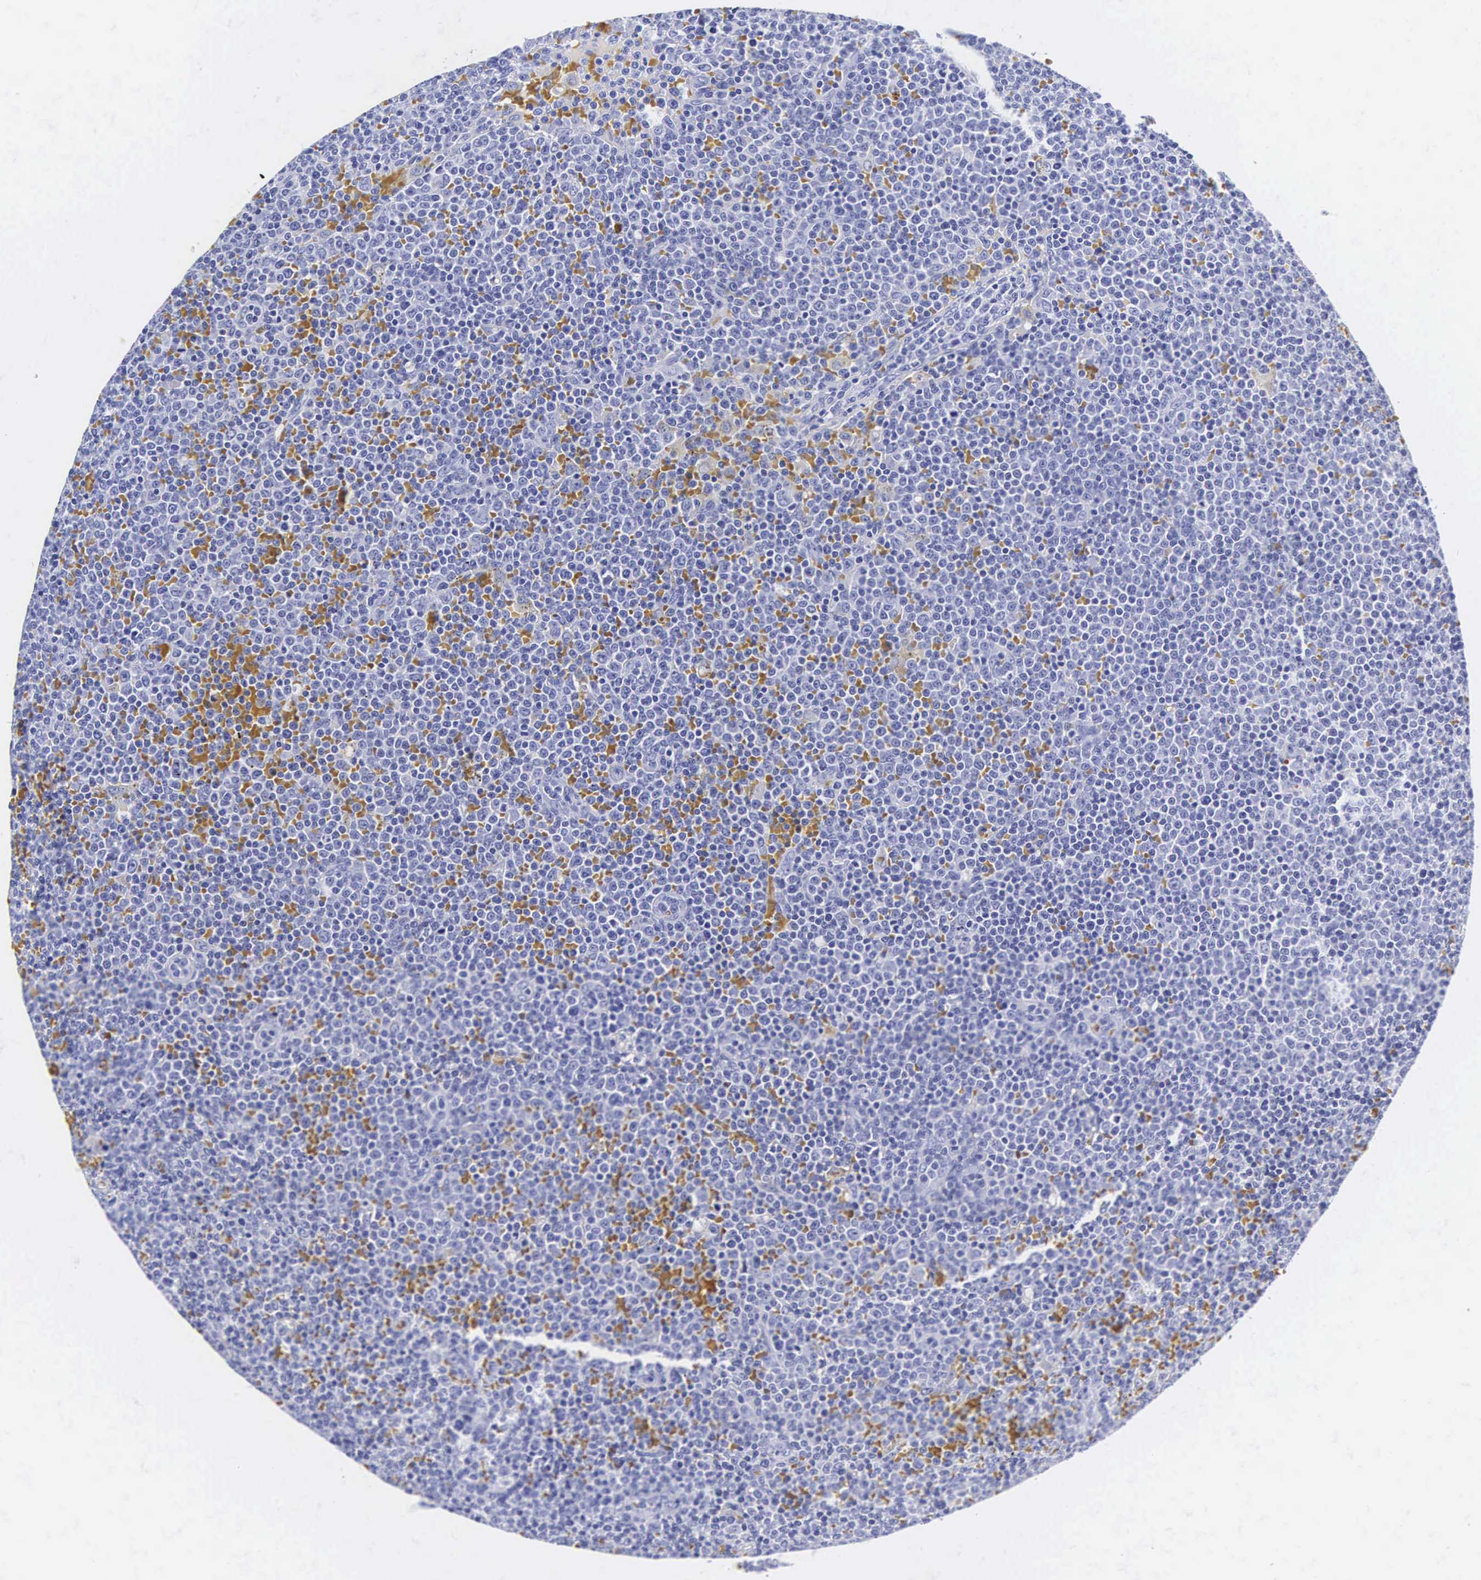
{"staining": {"intensity": "negative", "quantity": "none", "location": "none"}, "tissue": "lymphoma", "cell_type": "Tumor cells", "image_type": "cancer", "snomed": [{"axis": "morphology", "description": "Malignant lymphoma, non-Hodgkin's type, Low grade"}, {"axis": "topography", "description": "Lymph node"}], "caption": "Immunohistochemical staining of malignant lymphoma, non-Hodgkin's type (low-grade) demonstrates no significant expression in tumor cells.", "gene": "INS", "patient": {"sex": "male", "age": 50}}